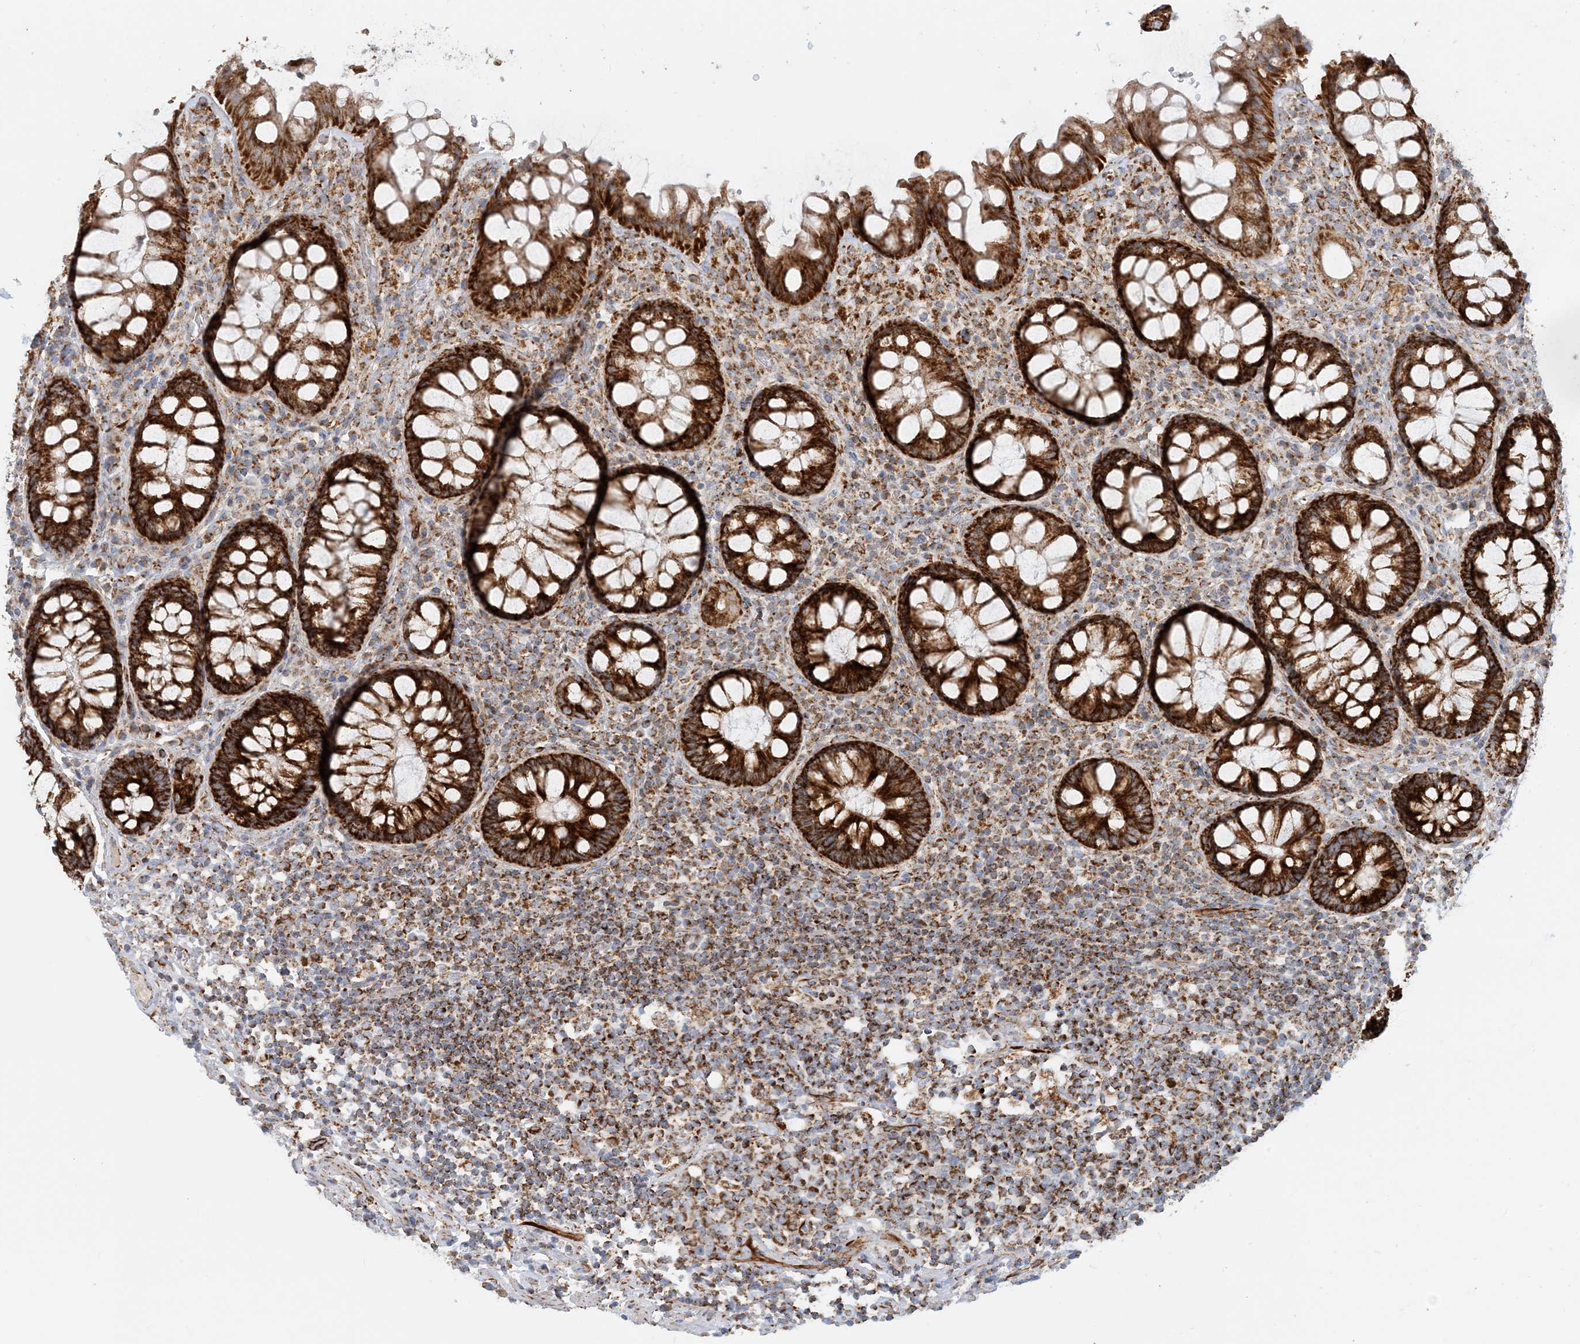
{"staining": {"intensity": "strong", "quantity": ">75%", "location": "cytoplasmic/membranous"}, "tissue": "rectum", "cell_type": "Glandular cells", "image_type": "normal", "snomed": [{"axis": "morphology", "description": "Normal tissue, NOS"}, {"axis": "topography", "description": "Rectum"}], "caption": "Immunohistochemical staining of benign rectum displays >75% levels of strong cytoplasmic/membranous protein expression in about >75% of glandular cells.", "gene": "COA3", "patient": {"sex": "male", "age": 64}}